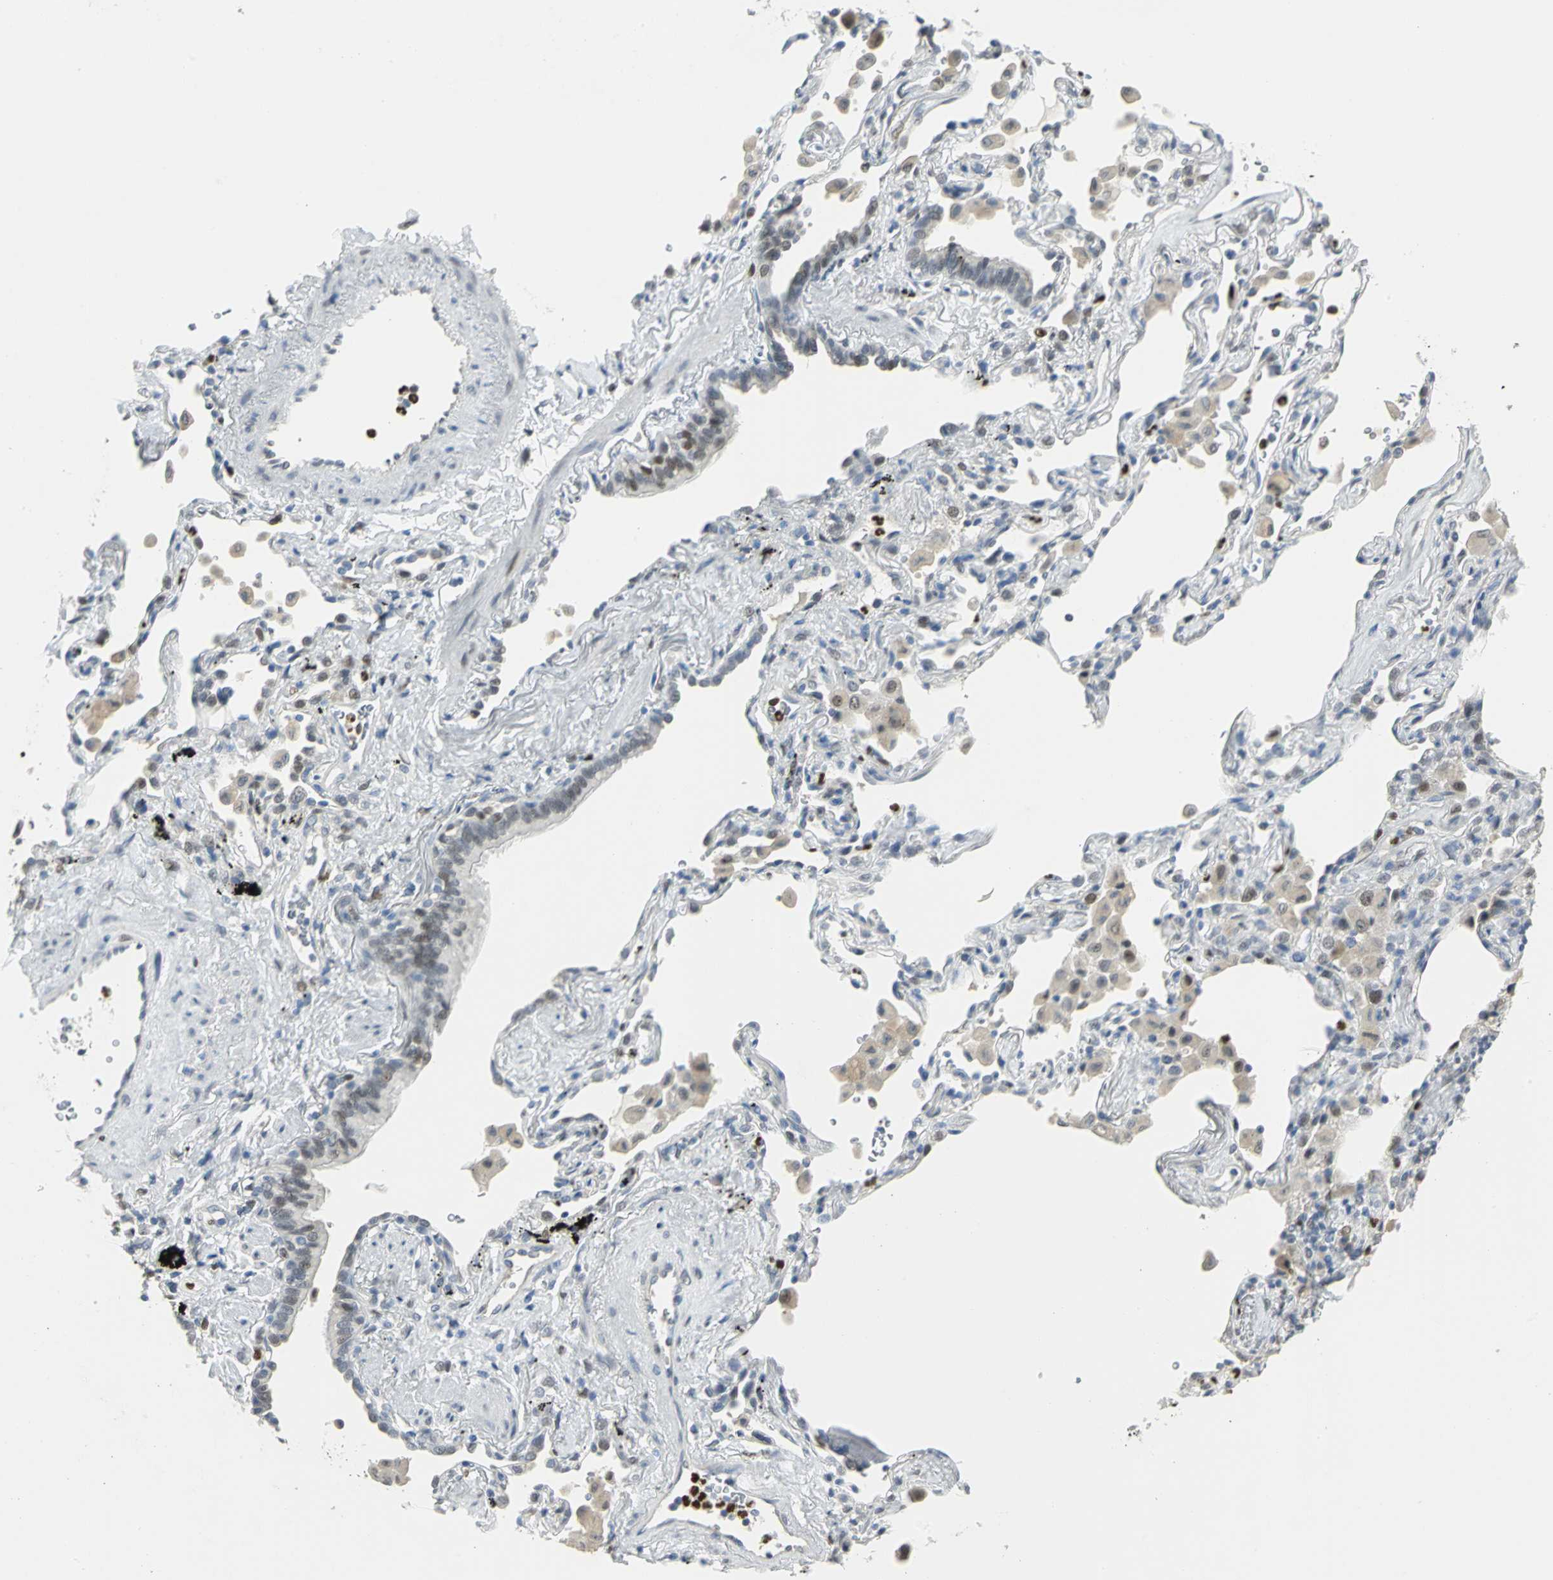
{"staining": {"intensity": "moderate", "quantity": "<25%", "location": "nuclear"}, "tissue": "lung cancer", "cell_type": "Tumor cells", "image_type": "cancer", "snomed": [{"axis": "morphology", "description": "Squamous cell carcinoma, NOS"}, {"axis": "topography", "description": "Lung"}], "caption": "A brown stain highlights moderate nuclear positivity of a protein in squamous cell carcinoma (lung) tumor cells. (DAB (3,3'-diaminobenzidine) IHC with brightfield microscopy, high magnification).", "gene": "BCL6", "patient": {"sex": "female", "age": 67}}